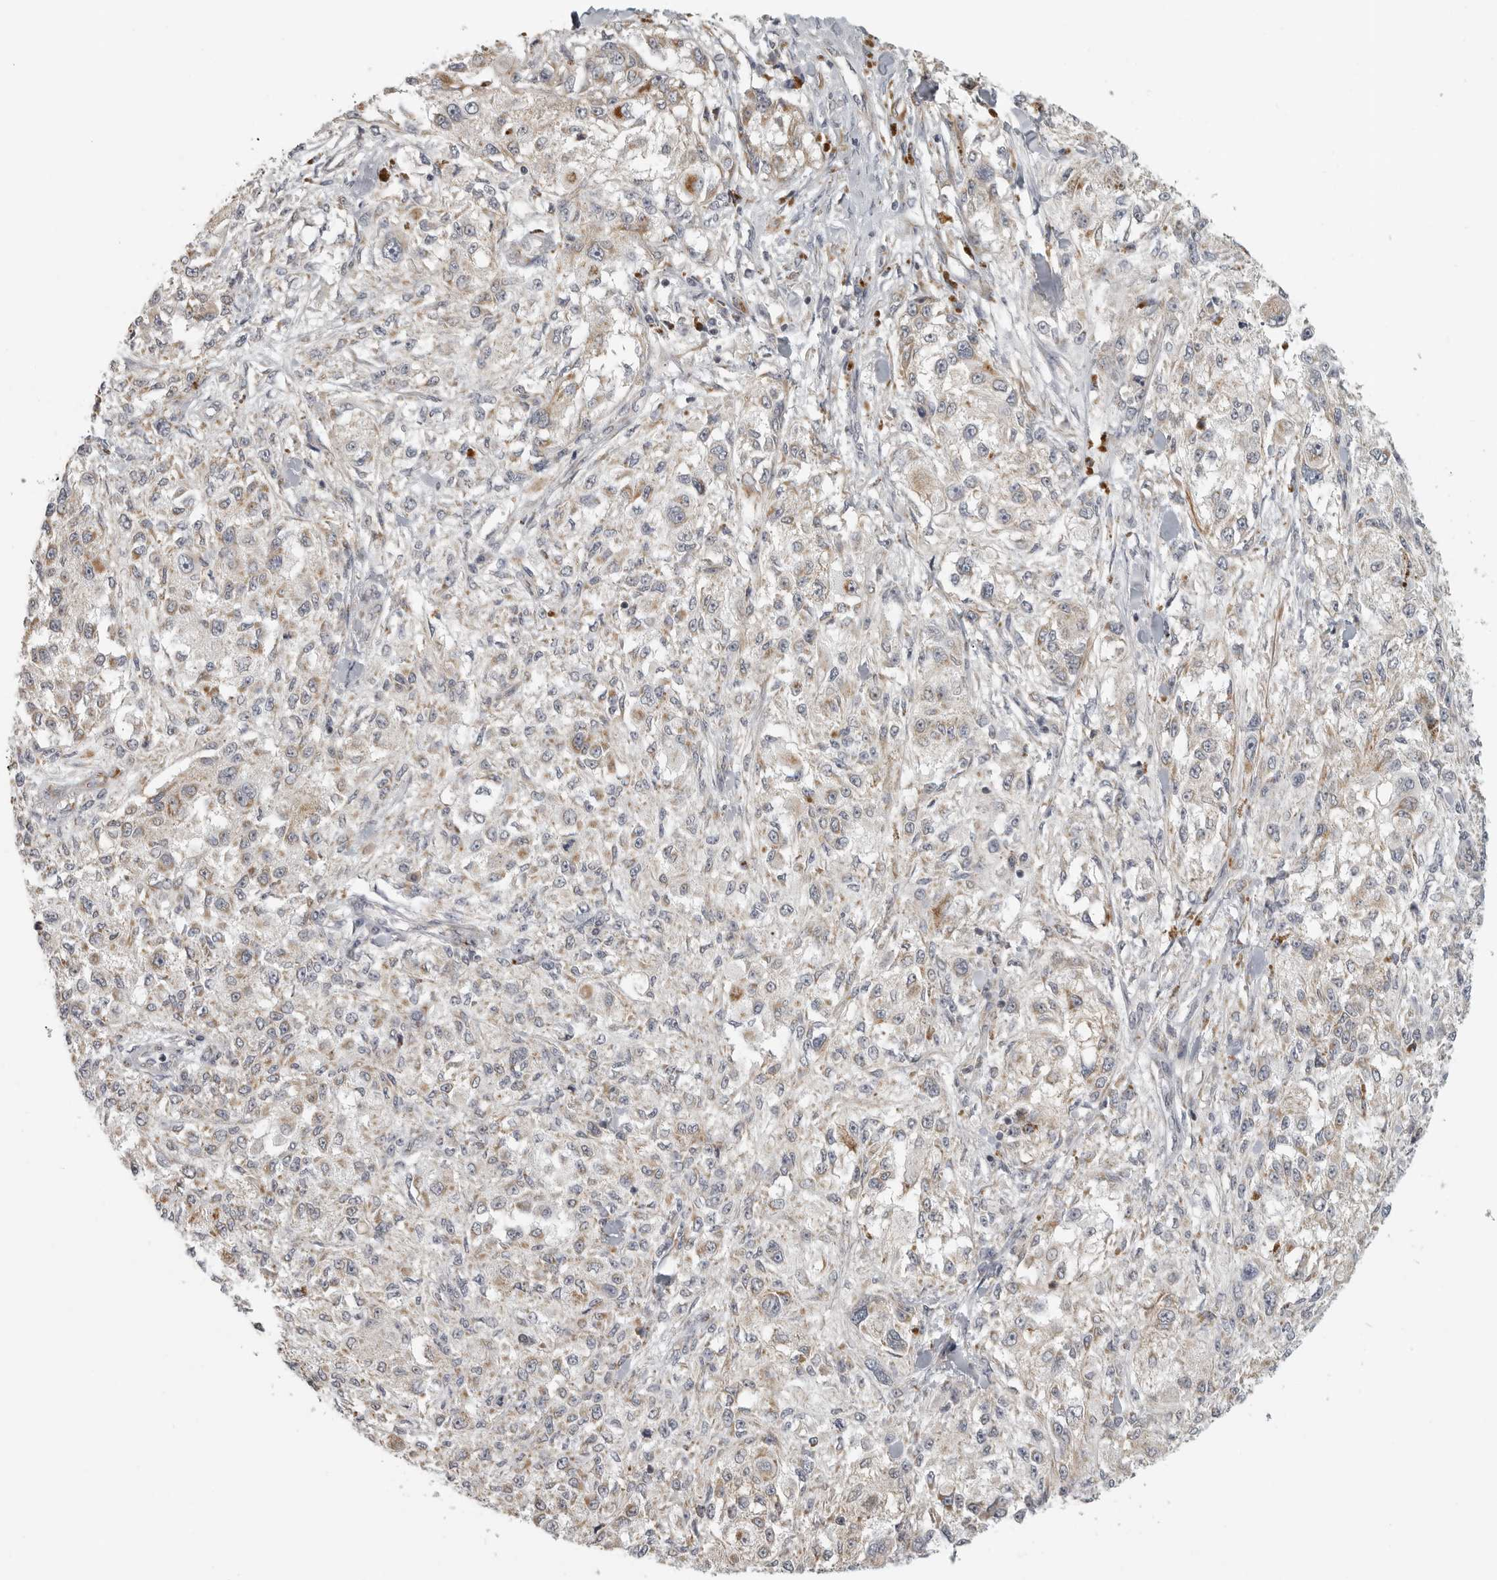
{"staining": {"intensity": "weak", "quantity": "25%-75%", "location": "cytoplasmic/membranous"}, "tissue": "melanoma", "cell_type": "Tumor cells", "image_type": "cancer", "snomed": [{"axis": "morphology", "description": "Necrosis, NOS"}, {"axis": "morphology", "description": "Malignant melanoma, NOS"}, {"axis": "topography", "description": "Skin"}], "caption": "A low amount of weak cytoplasmic/membranous expression is seen in approximately 25%-75% of tumor cells in melanoma tissue.", "gene": "RXFP3", "patient": {"sex": "female", "age": 87}}